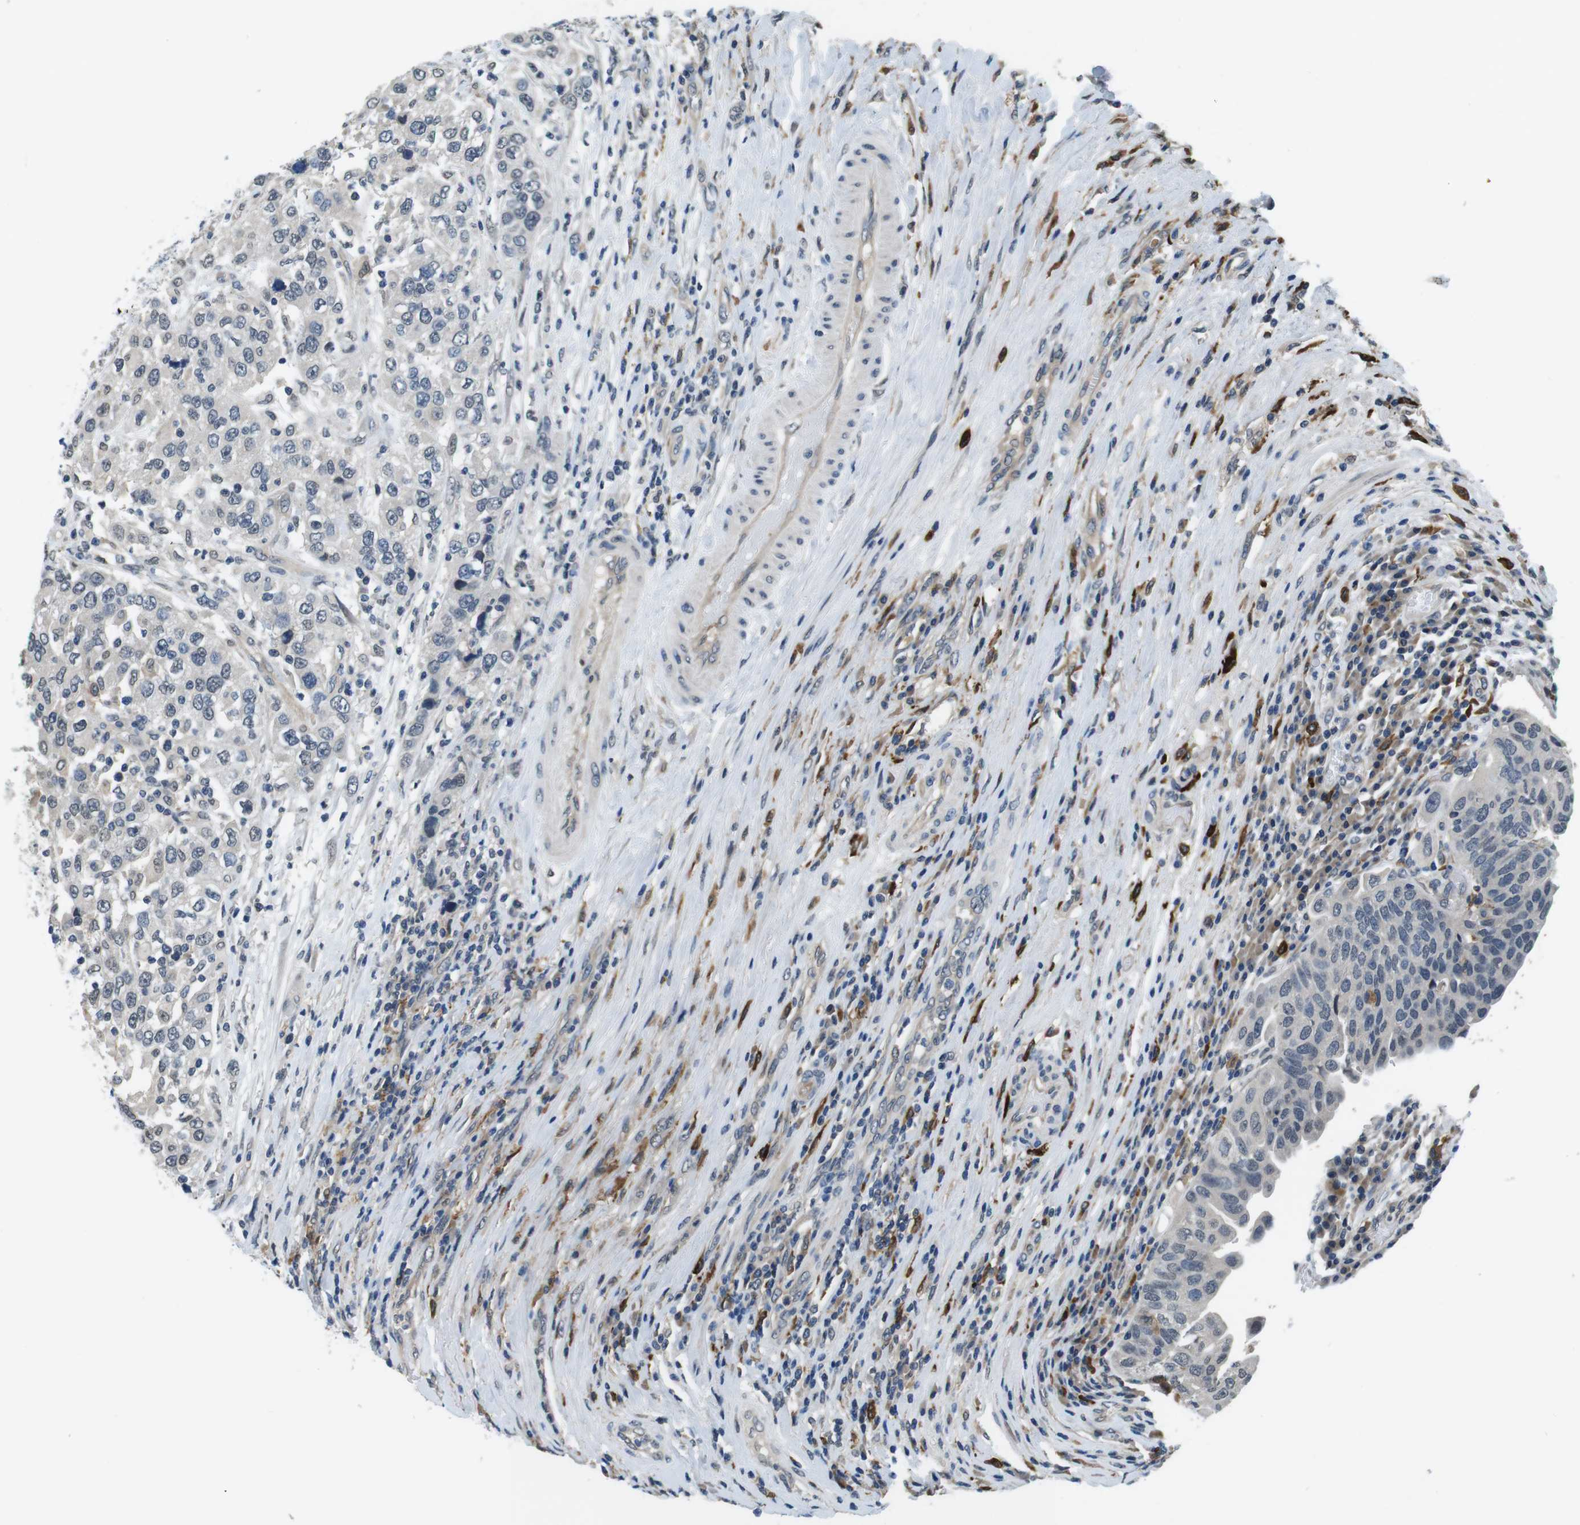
{"staining": {"intensity": "negative", "quantity": "none", "location": "none"}, "tissue": "urothelial cancer", "cell_type": "Tumor cells", "image_type": "cancer", "snomed": [{"axis": "morphology", "description": "Urothelial carcinoma, High grade"}, {"axis": "topography", "description": "Urinary bladder"}], "caption": "Protein analysis of high-grade urothelial carcinoma reveals no significant positivity in tumor cells.", "gene": "CD163L1", "patient": {"sex": "female", "age": 80}}